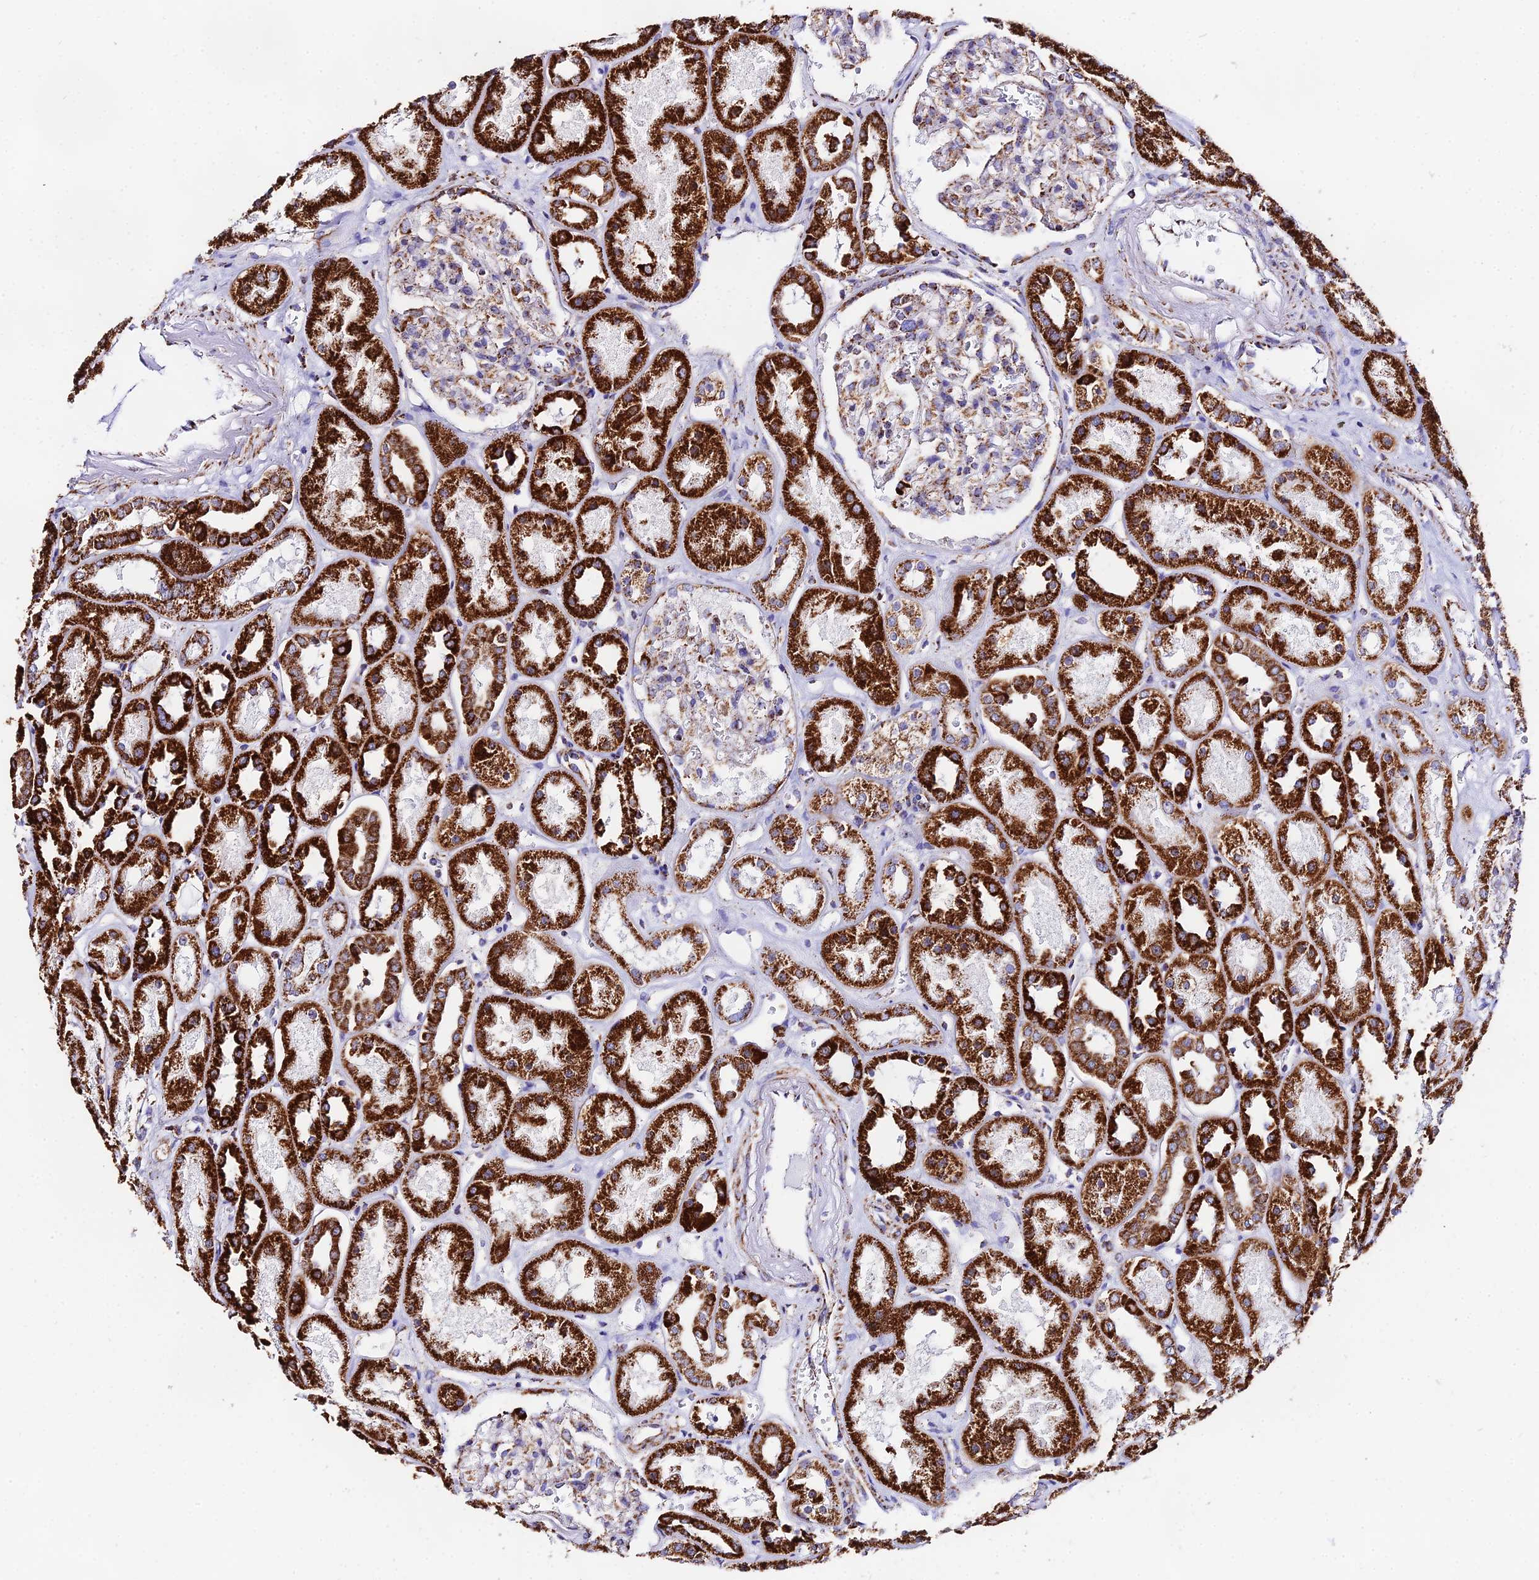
{"staining": {"intensity": "moderate", "quantity": "<25%", "location": "cytoplasmic/membranous"}, "tissue": "kidney", "cell_type": "Cells in glomeruli", "image_type": "normal", "snomed": [{"axis": "morphology", "description": "Normal tissue, NOS"}, {"axis": "topography", "description": "Kidney"}], "caption": "This histopathology image displays IHC staining of normal kidney, with low moderate cytoplasmic/membranous positivity in about <25% of cells in glomeruli.", "gene": "ATP5PD", "patient": {"sex": "male", "age": 70}}